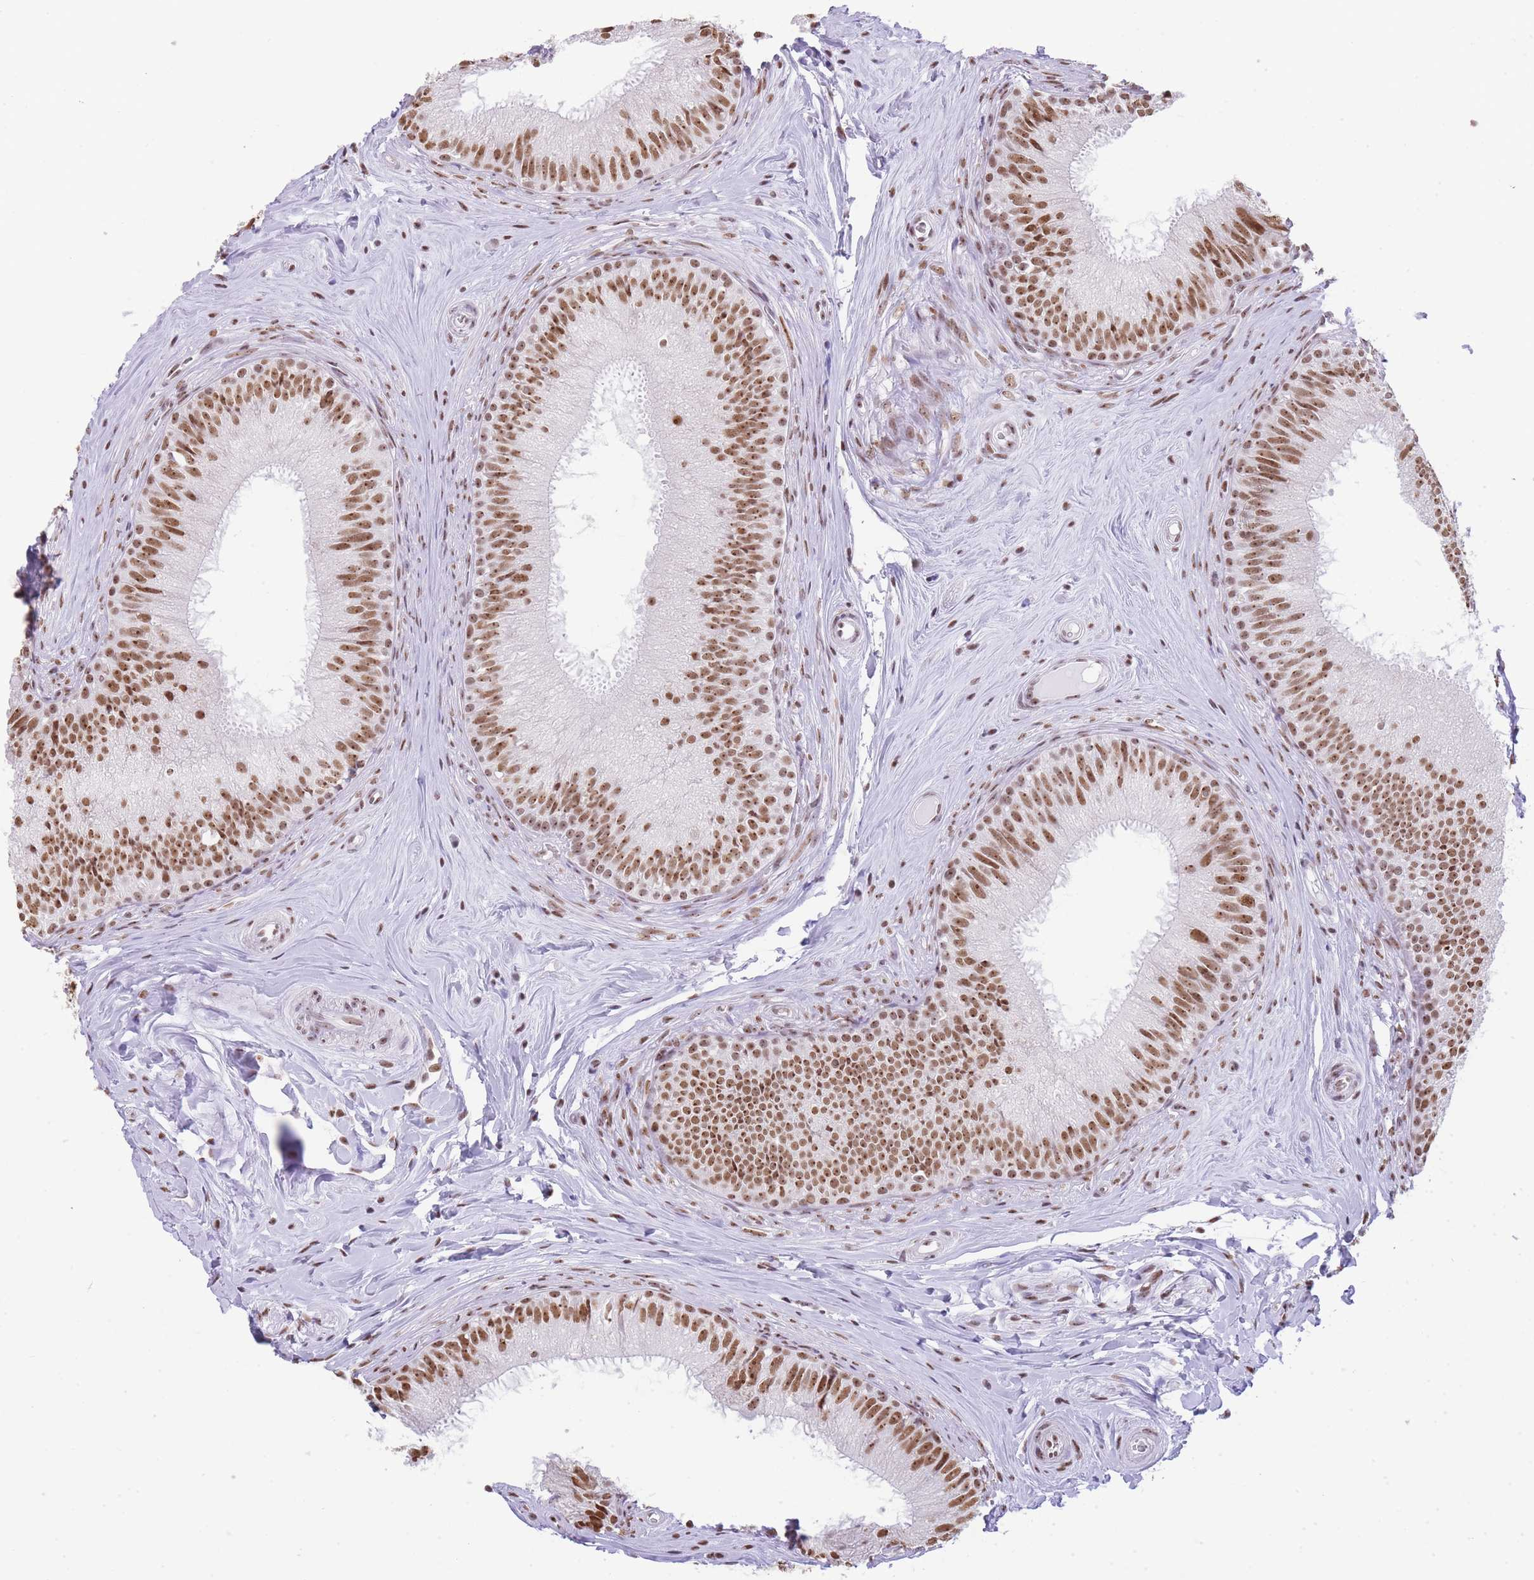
{"staining": {"intensity": "strong", "quantity": ">75%", "location": "nuclear"}, "tissue": "epididymis", "cell_type": "Glandular cells", "image_type": "normal", "snomed": [{"axis": "morphology", "description": "Normal tissue, NOS"}, {"axis": "topography", "description": "Epididymis"}], "caption": "A brown stain labels strong nuclear expression of a protein in glandular cells of unremarkable epididymis.", "gene": "EVC2", "patient": {"sex": "male", "age": 34}}